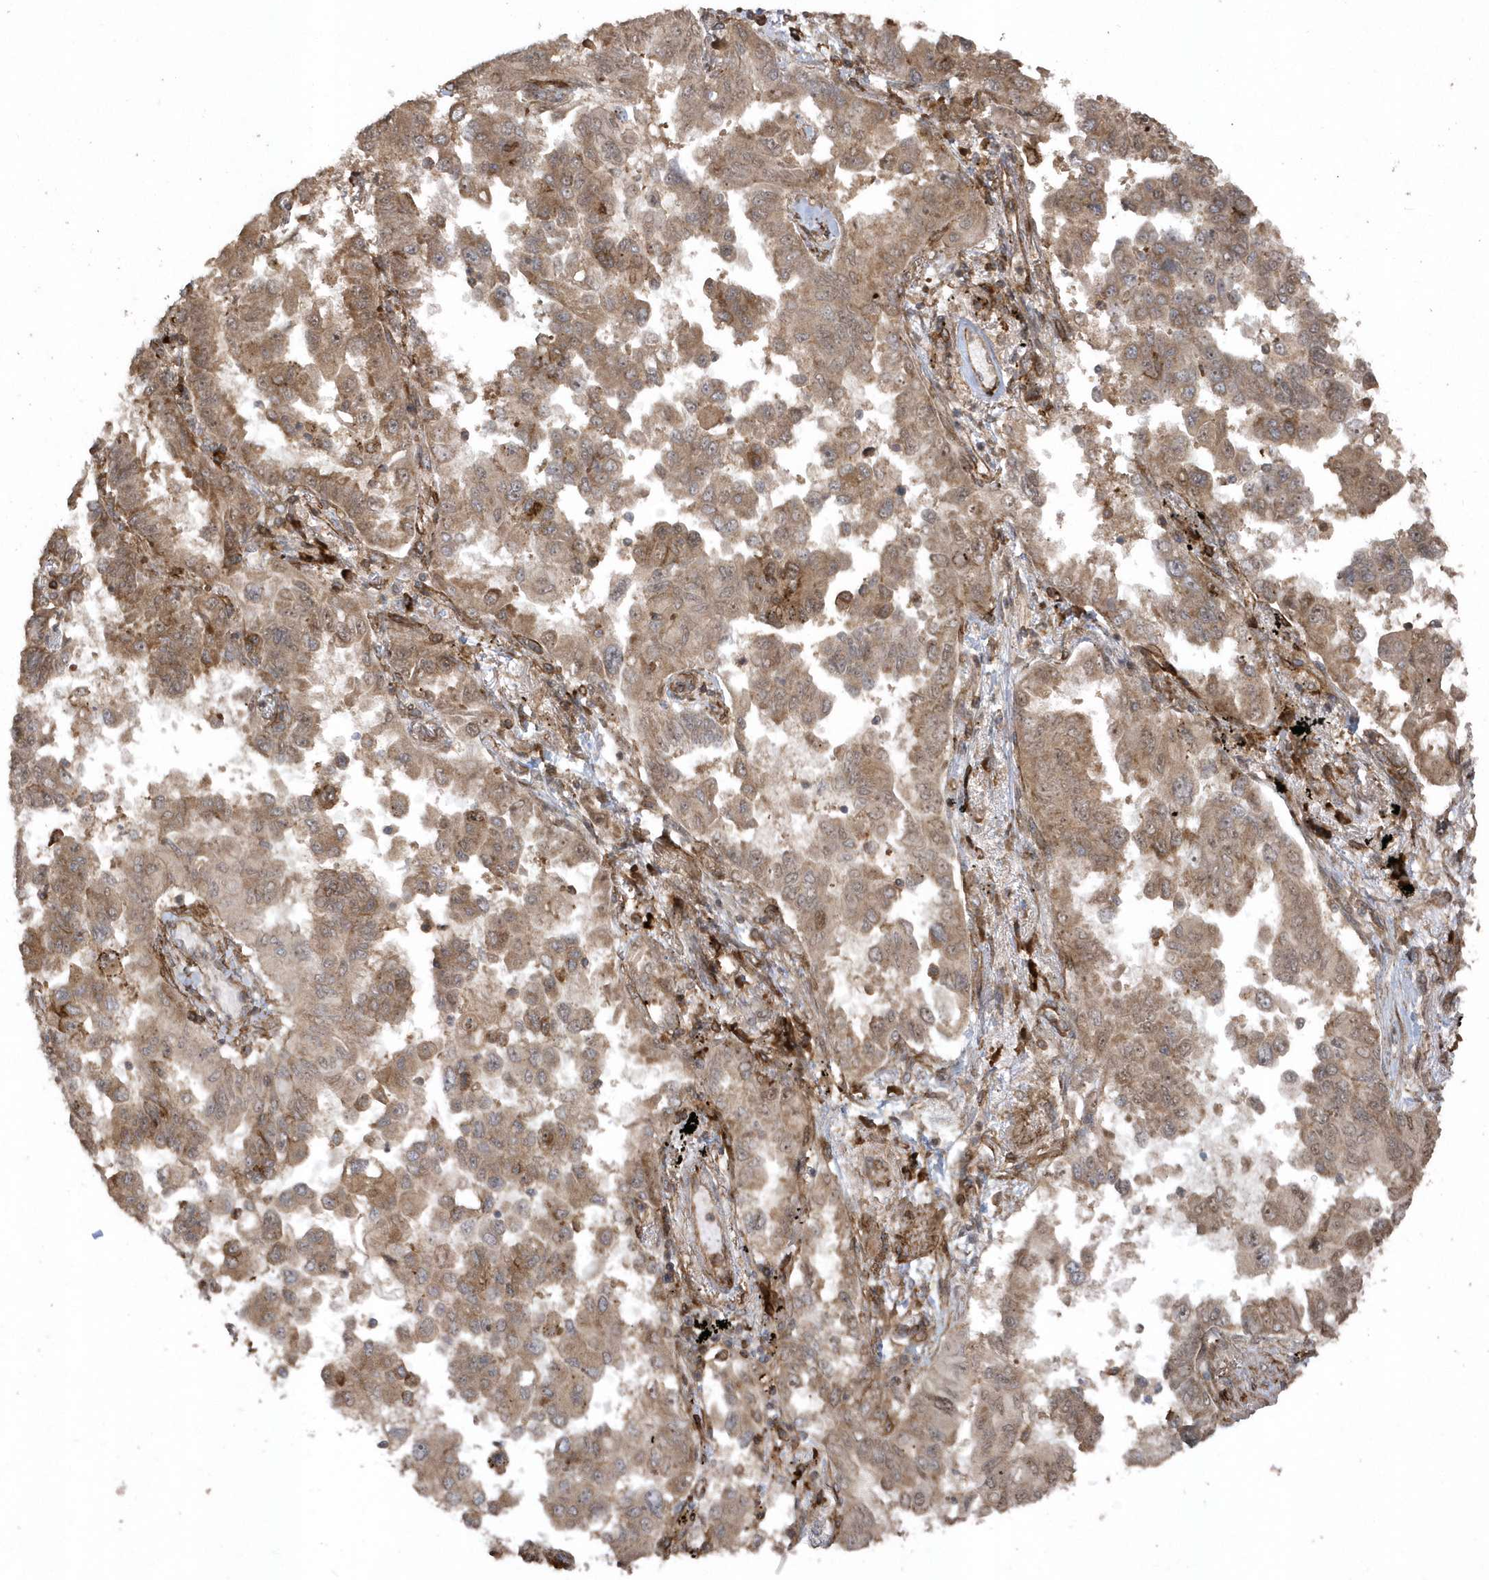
{"staining": {"intensity": "moderate", "quantity": ">75%", "location": "cytoplasmic/membranous"}, "tissue": "lung cancer", "cell_type": "Tumor cells", "image_type": "cancer", "snomed": [{"axis": "morphology", "description": "Adenocarcinoma, NOS"}, {"axis": "topography", "description": "Lung"}], "caption": "Immunohistochemistry (IHC) (DAB (3,3'-diaminobenzidine)) staining of lung adenocarcinoma shows moderate cytoplasmic/membranous protein positivity in about >75% of tumor cells. The staining was performed using DAB to visualize the protein expression in brown, while the nuclei were stained in blue with hematoxylin (Magnification: 20x).", "gene": "HERPUD1", "patient": {"sex": "female", "age": 67}}